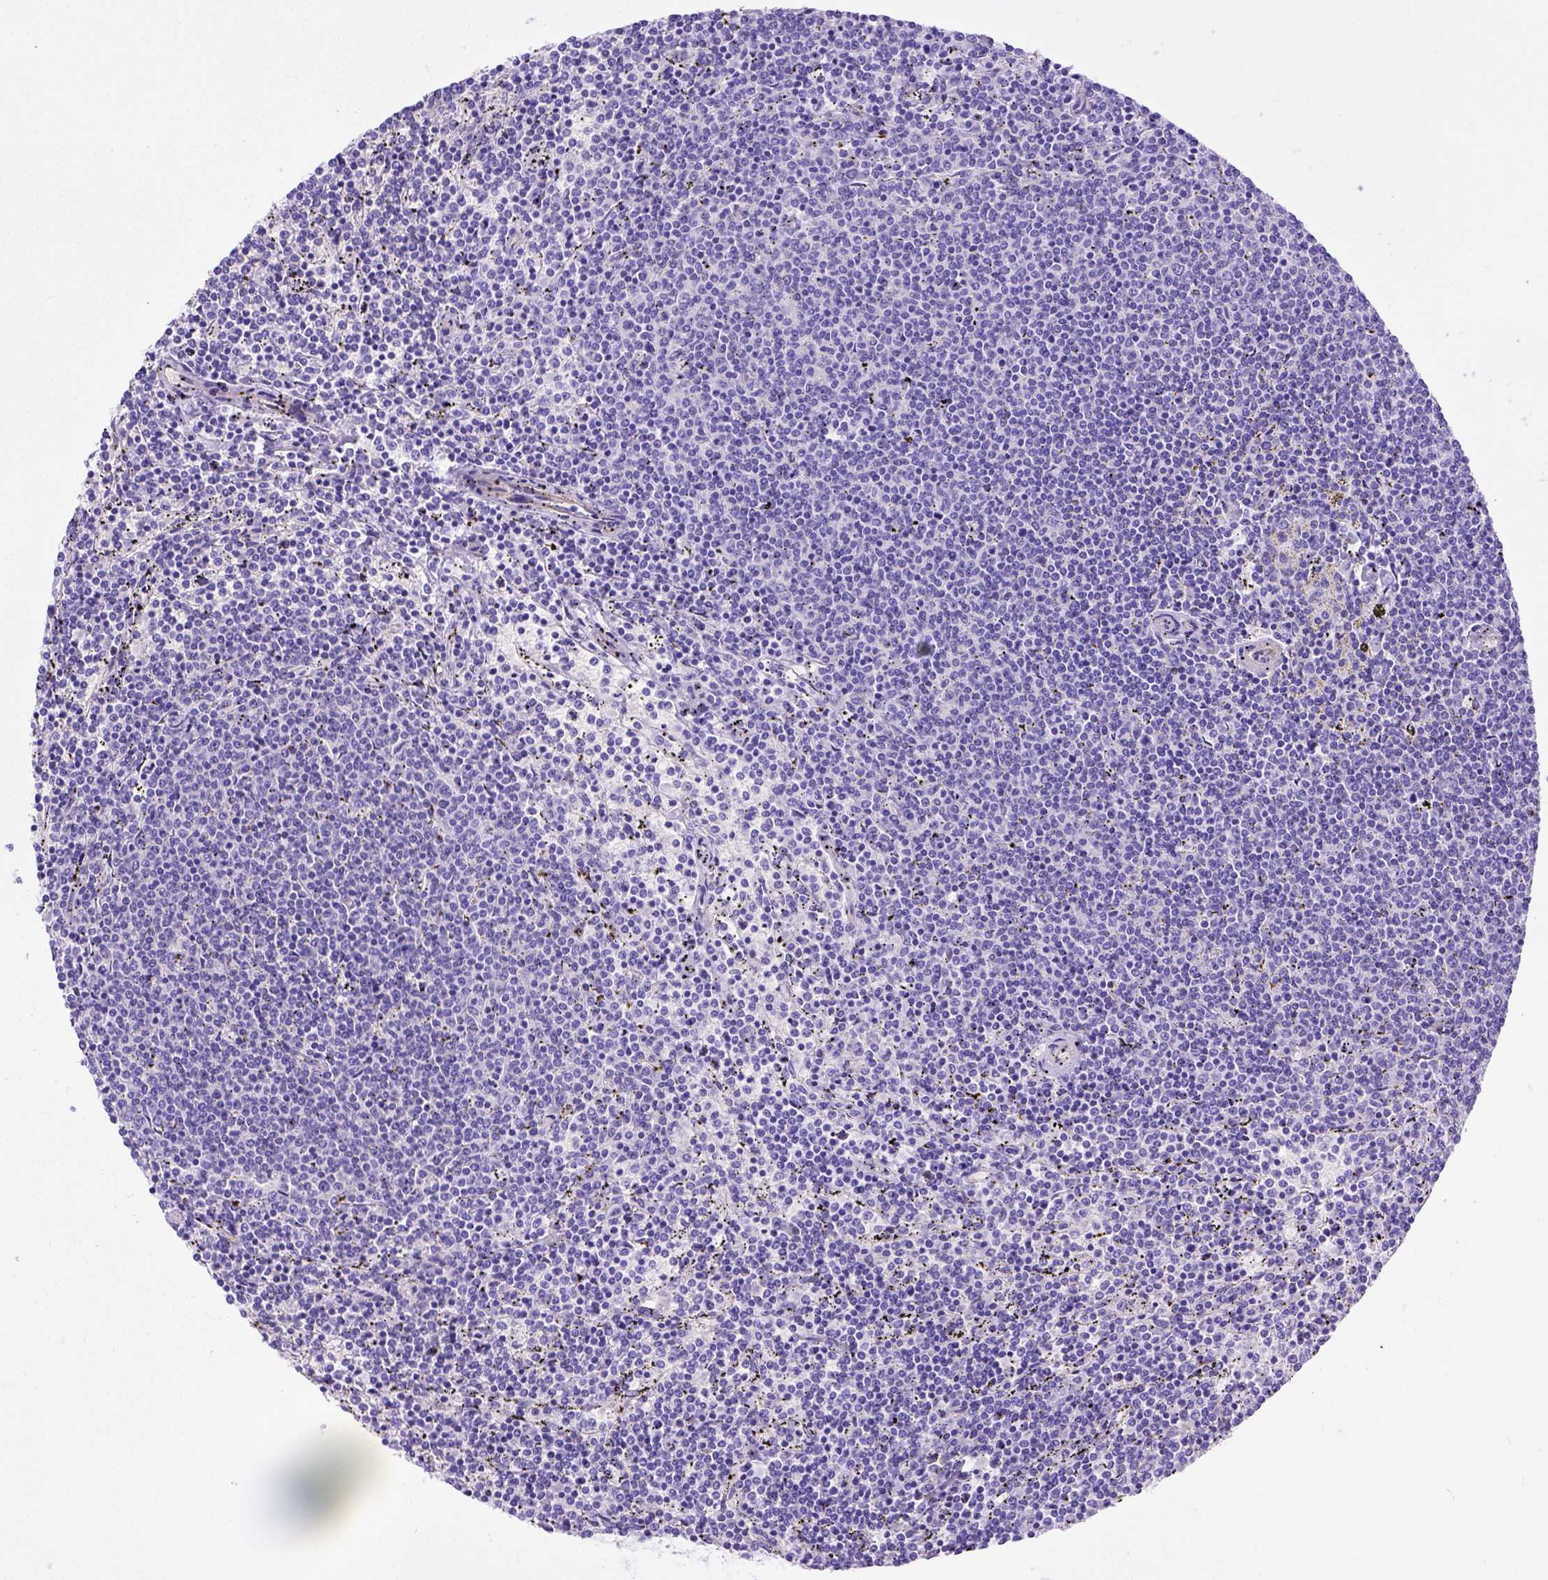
{"staining": {"intensity": "negative", "quantity": "none", "location": "none"}, "tissue": "lymphoma", "cell_type": "Tumor cells", "image_type": "cancer", "snomed": [{"axis": "morphology", "description": "Malignant lymphoma, non-Hodgkin's type, Low grade"}, {"axis": "topography", "description": "Spleen"}], "caption": "Lymphoma stained for a protein using IHC shows no staining tumor cells.", "gene": "LRRC18", "patient": {"sex": "female", "age": 50}}